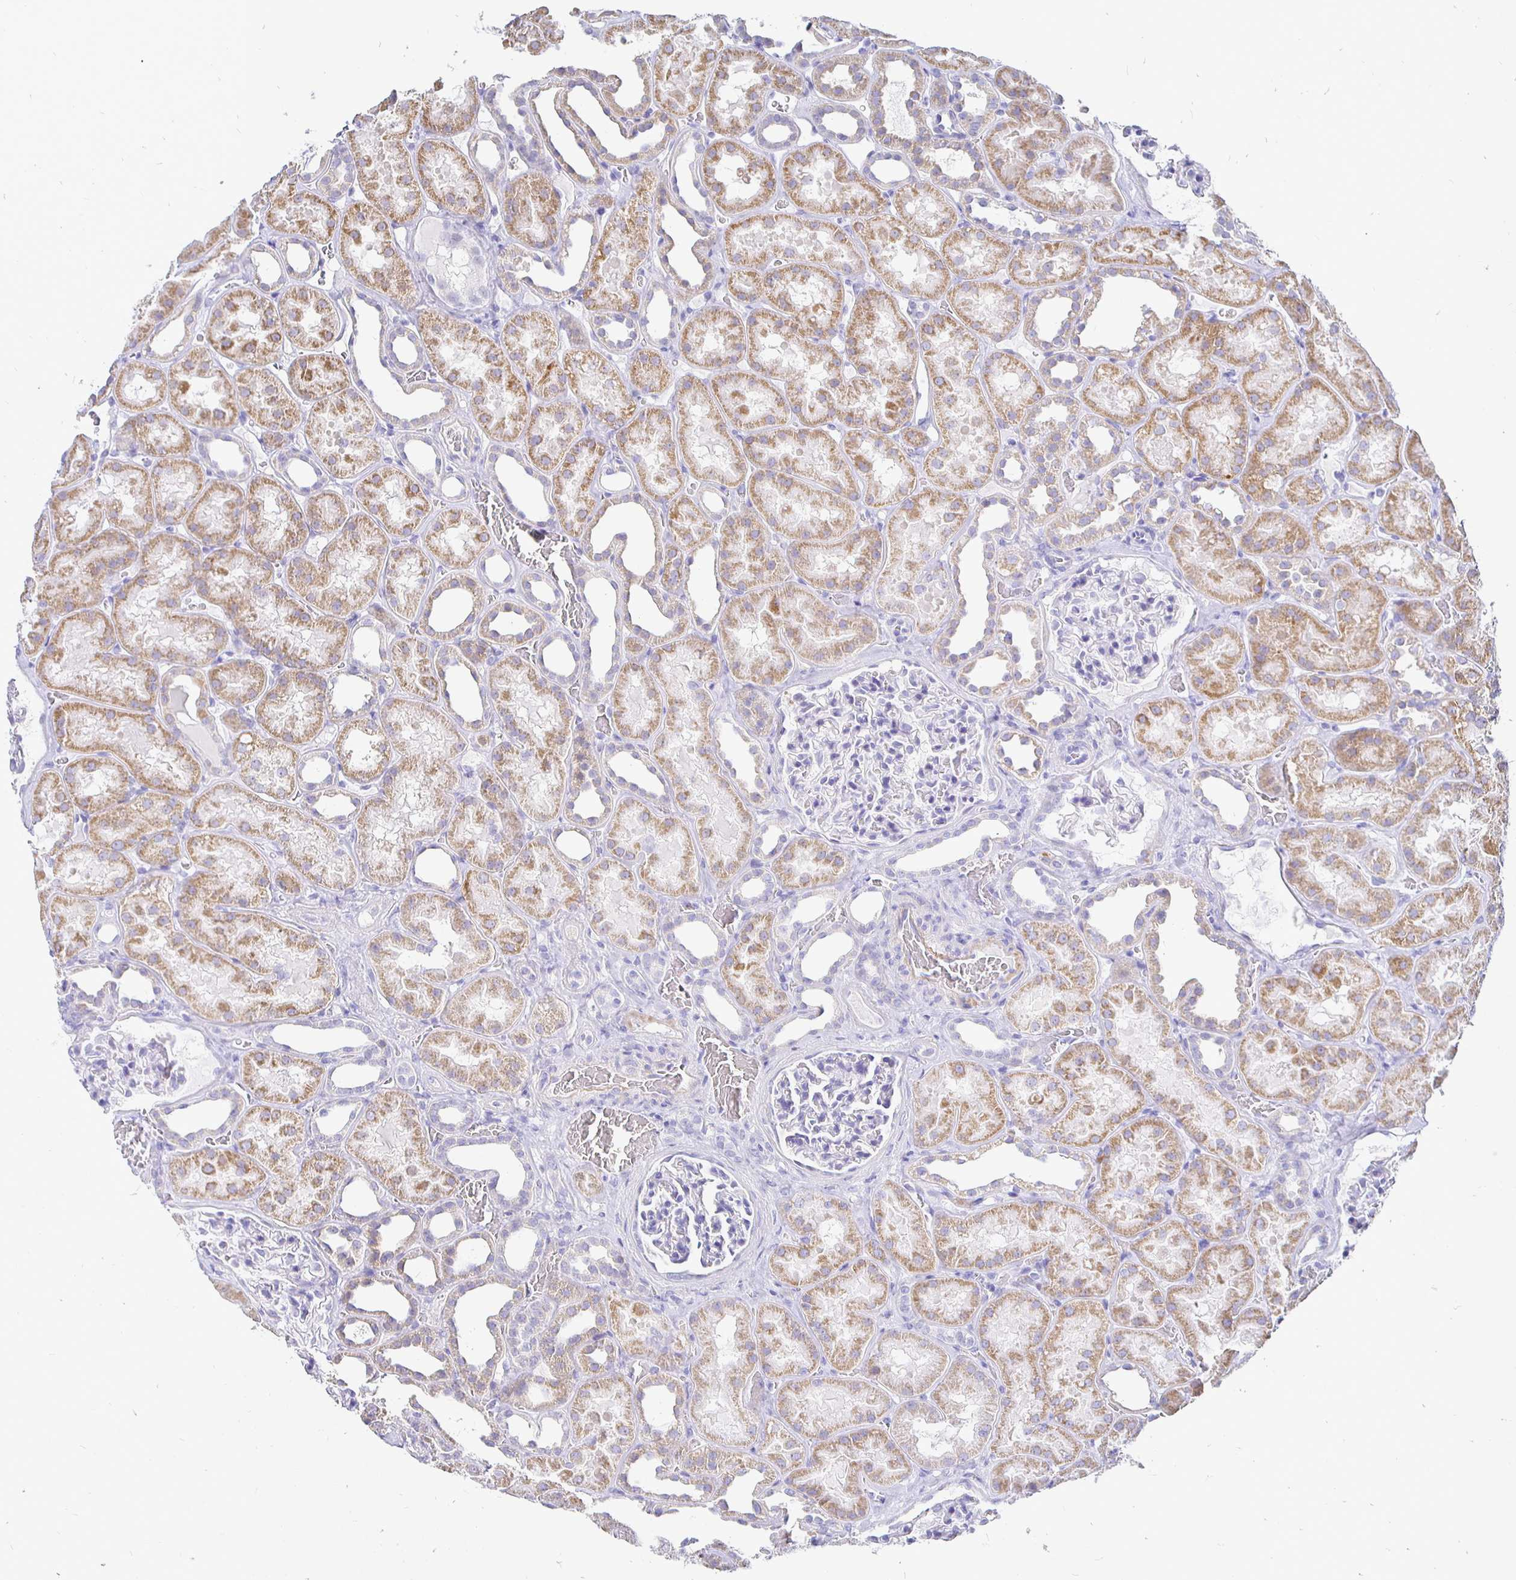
{"staining": {"intensity": "negative", "quantity": "none", "location": "none"}, "tissue": "kidney", "cell_type": "Cells in glomeruli", "image_type": "normal", "snomed": [{"axis": "morphology", "description": "Normal tissue, NOS"}, {"axis": "topography", "description": "Kidney"}], "caption": "An IHC photomicrograph of normal kidney is shown. There is no staining in cells in glomeruli of kidney. (Brightfield microscopy of DAB immunohistochemistry at high magnification).", "gene": "CR2", "patient": {"sex": "female", "age": 41}}